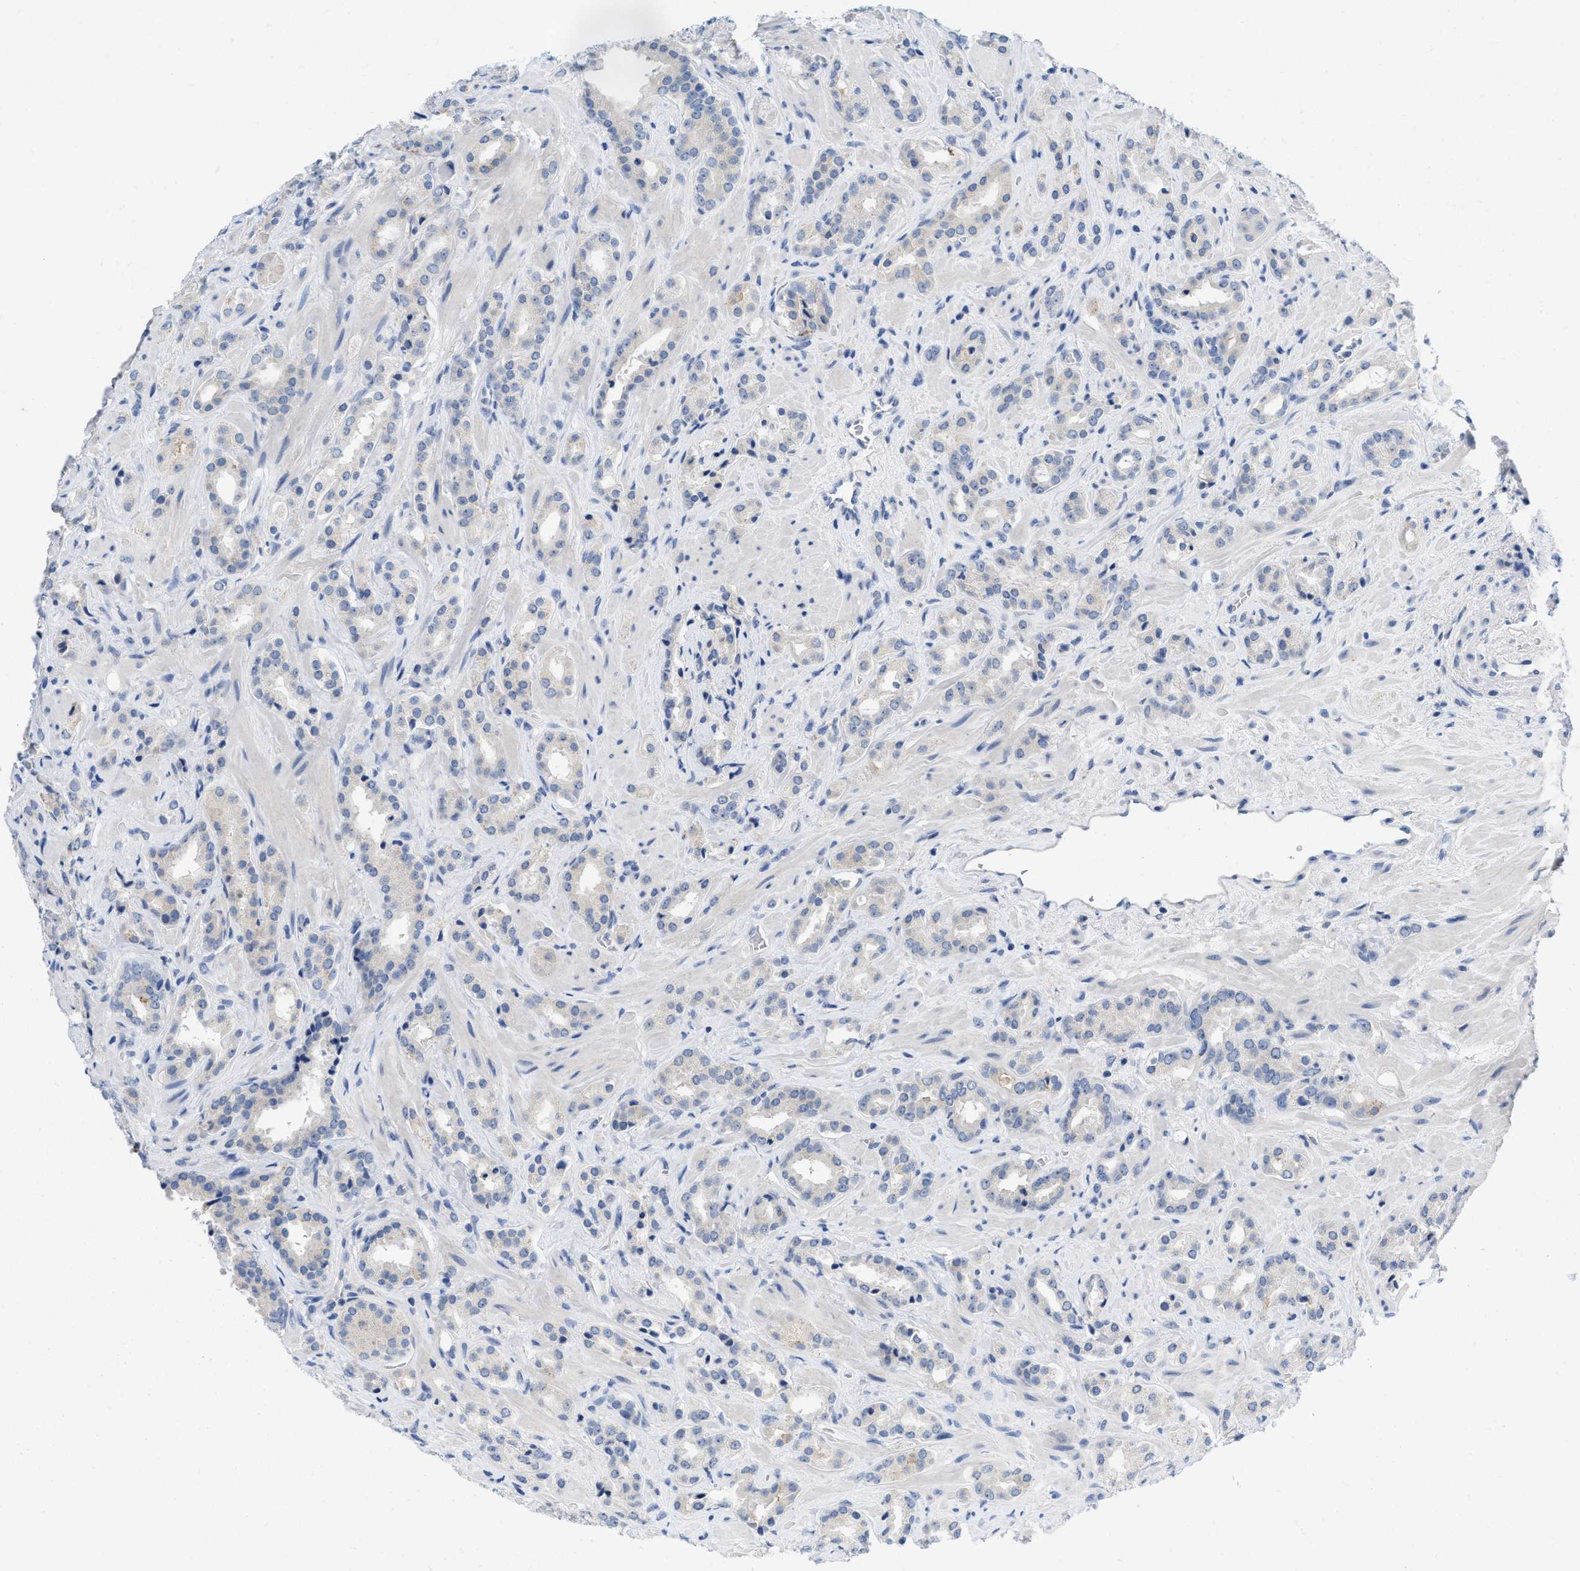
{"staining": {"intensity": "negative", "quantity": "none", "location": "none"}, "tissue": "prostate cancer", "cell_type": "Tumor cells", "image_type": "cancer", "snomed": [{"axis": "morphology", "description": "Adenocarcinoma, High grade"}, {"axis": "topography", "description": "Prostate"}], "caption": "Immunohistochemistry histopathology image of human prostate cancer stained for a protein (brown), which exhibits no expression in tumor cells. Nuclei are stained in blue.", "gene": "PYY", "patient": {"sex": "male", "age": 64}}